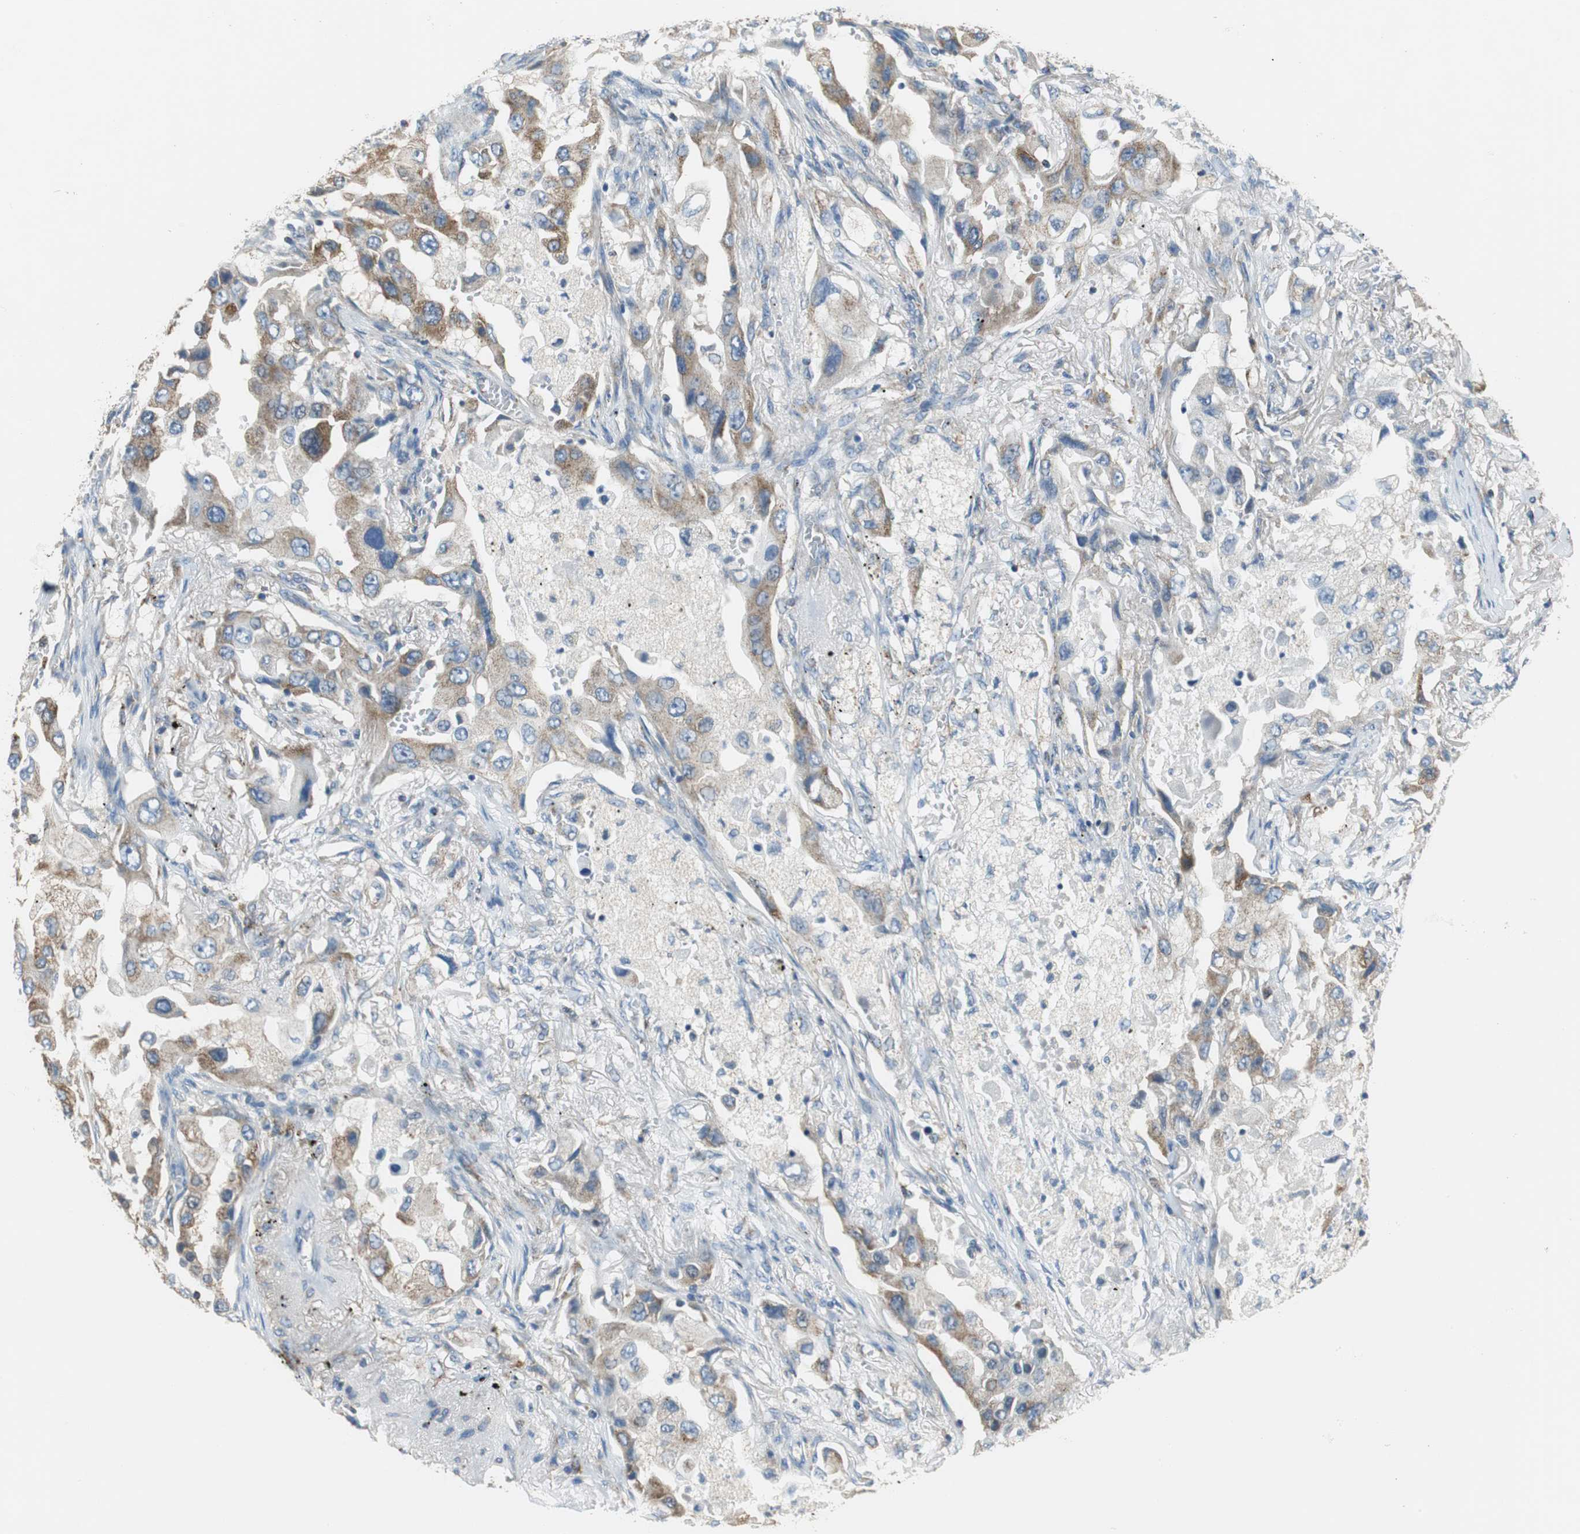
{"staining": {"intensity": "moderate", "quantity": ">75%", "location": "cytoplasmic/membranous"}, "tissue": "lung cancer", "cell_type": "Tumor cells", "image_type": "cancer", "snomed": [{"axis": "morphology", "description": "Adenocarcinoma, NOS"}, {"axis": "topography", "description": "Lung"}], "caption": "This histopathology image reveals immunohistochemistry (IHC) staining of lung cancer, with medium moderate cytoplasmic/membranous expression in about >75% of tumor cells.", "gene": "GSTK1", "patient": {"sex": "female", "age": 65}}